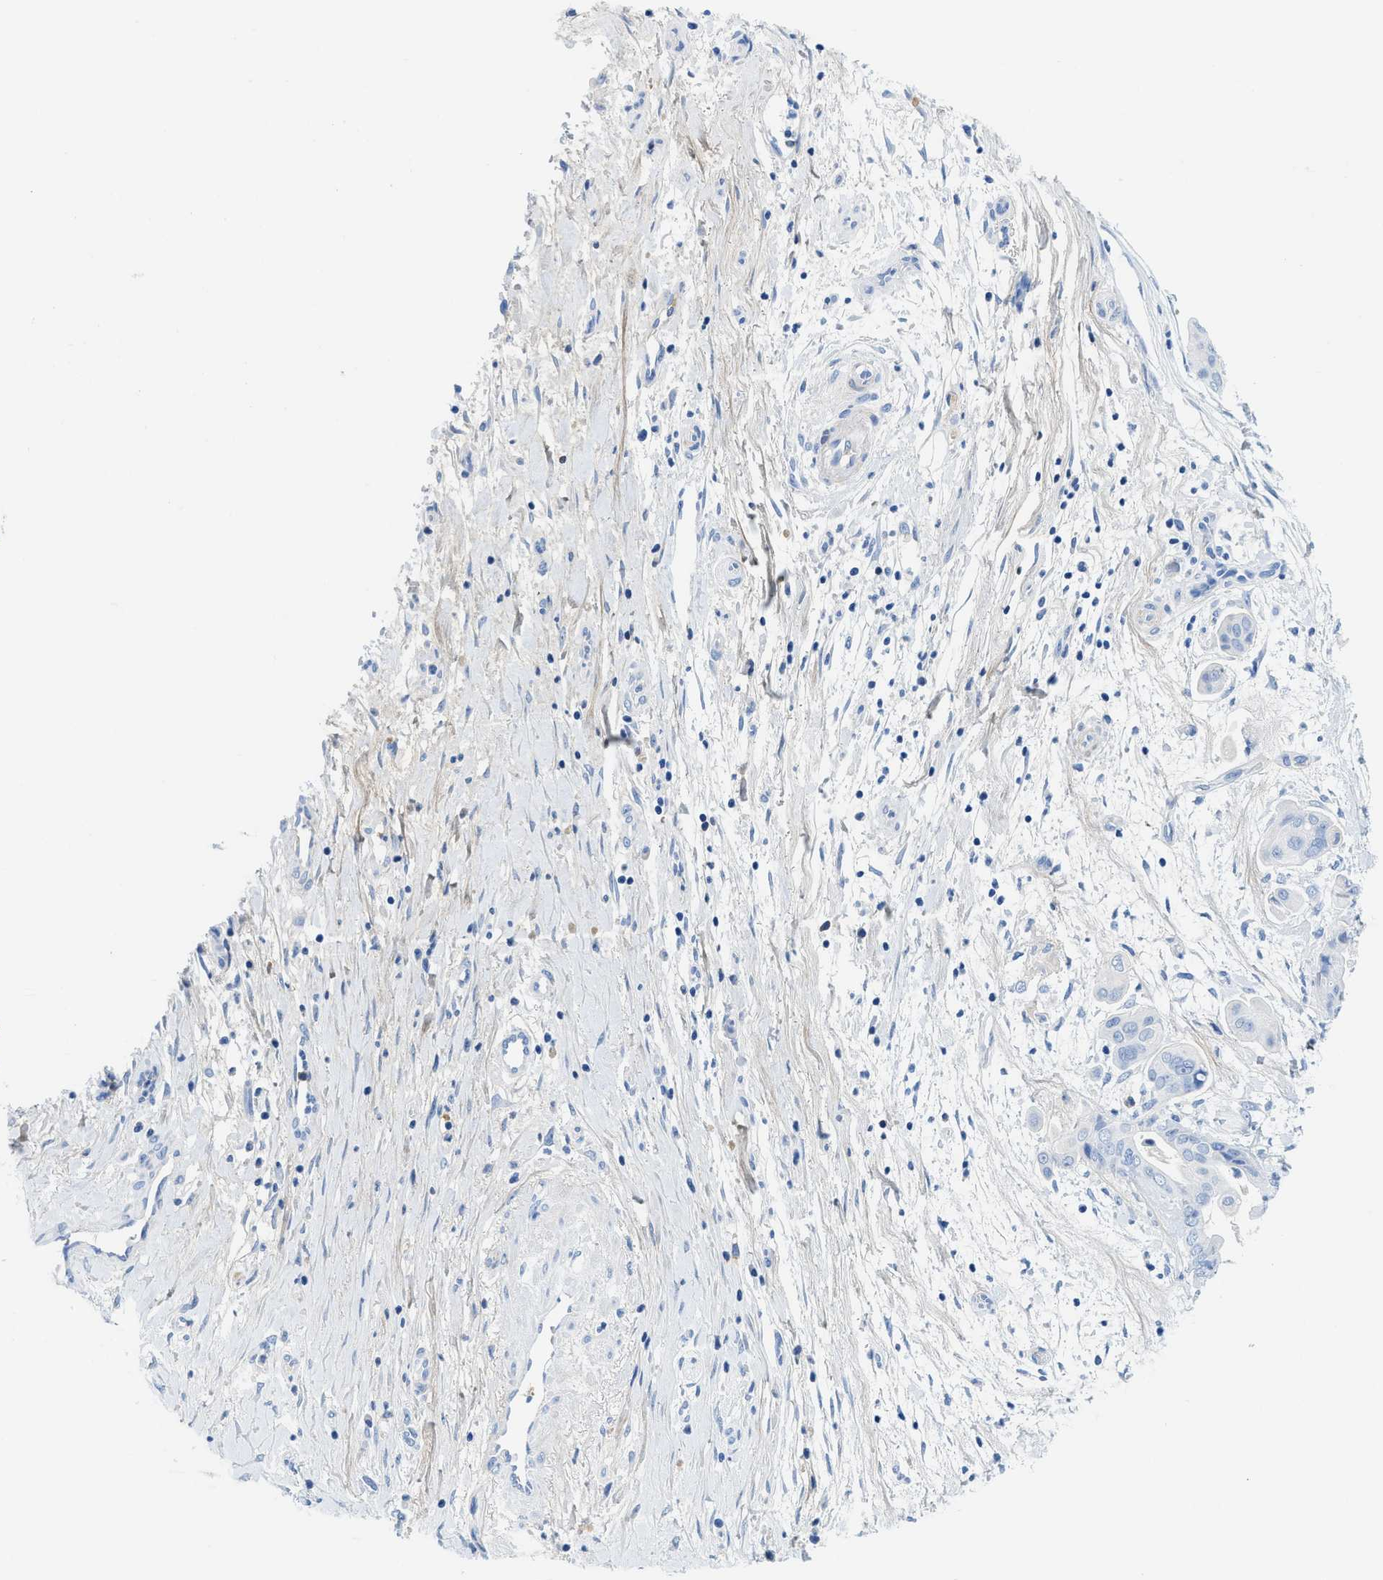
{"staining": {"intensity": "negative", "quantity": "none", "location": "none"}, "tissue": "pancreatic cancer", "cell_type": "Tumor cells", "image_type": "cancer", "snomed": [{"axis": "morphology", "description": "Adenocarcinoma, NOS"}, {"axis": "topography", "description": "Pancreas"}], "caption": "Immunohistochemistry (IHC) of human adenocarcinoma (pancreatic) demonstrates no staining in tumor cells.", "gene": "COL3A1", "patient": {"sex": "female", "age": 75}}